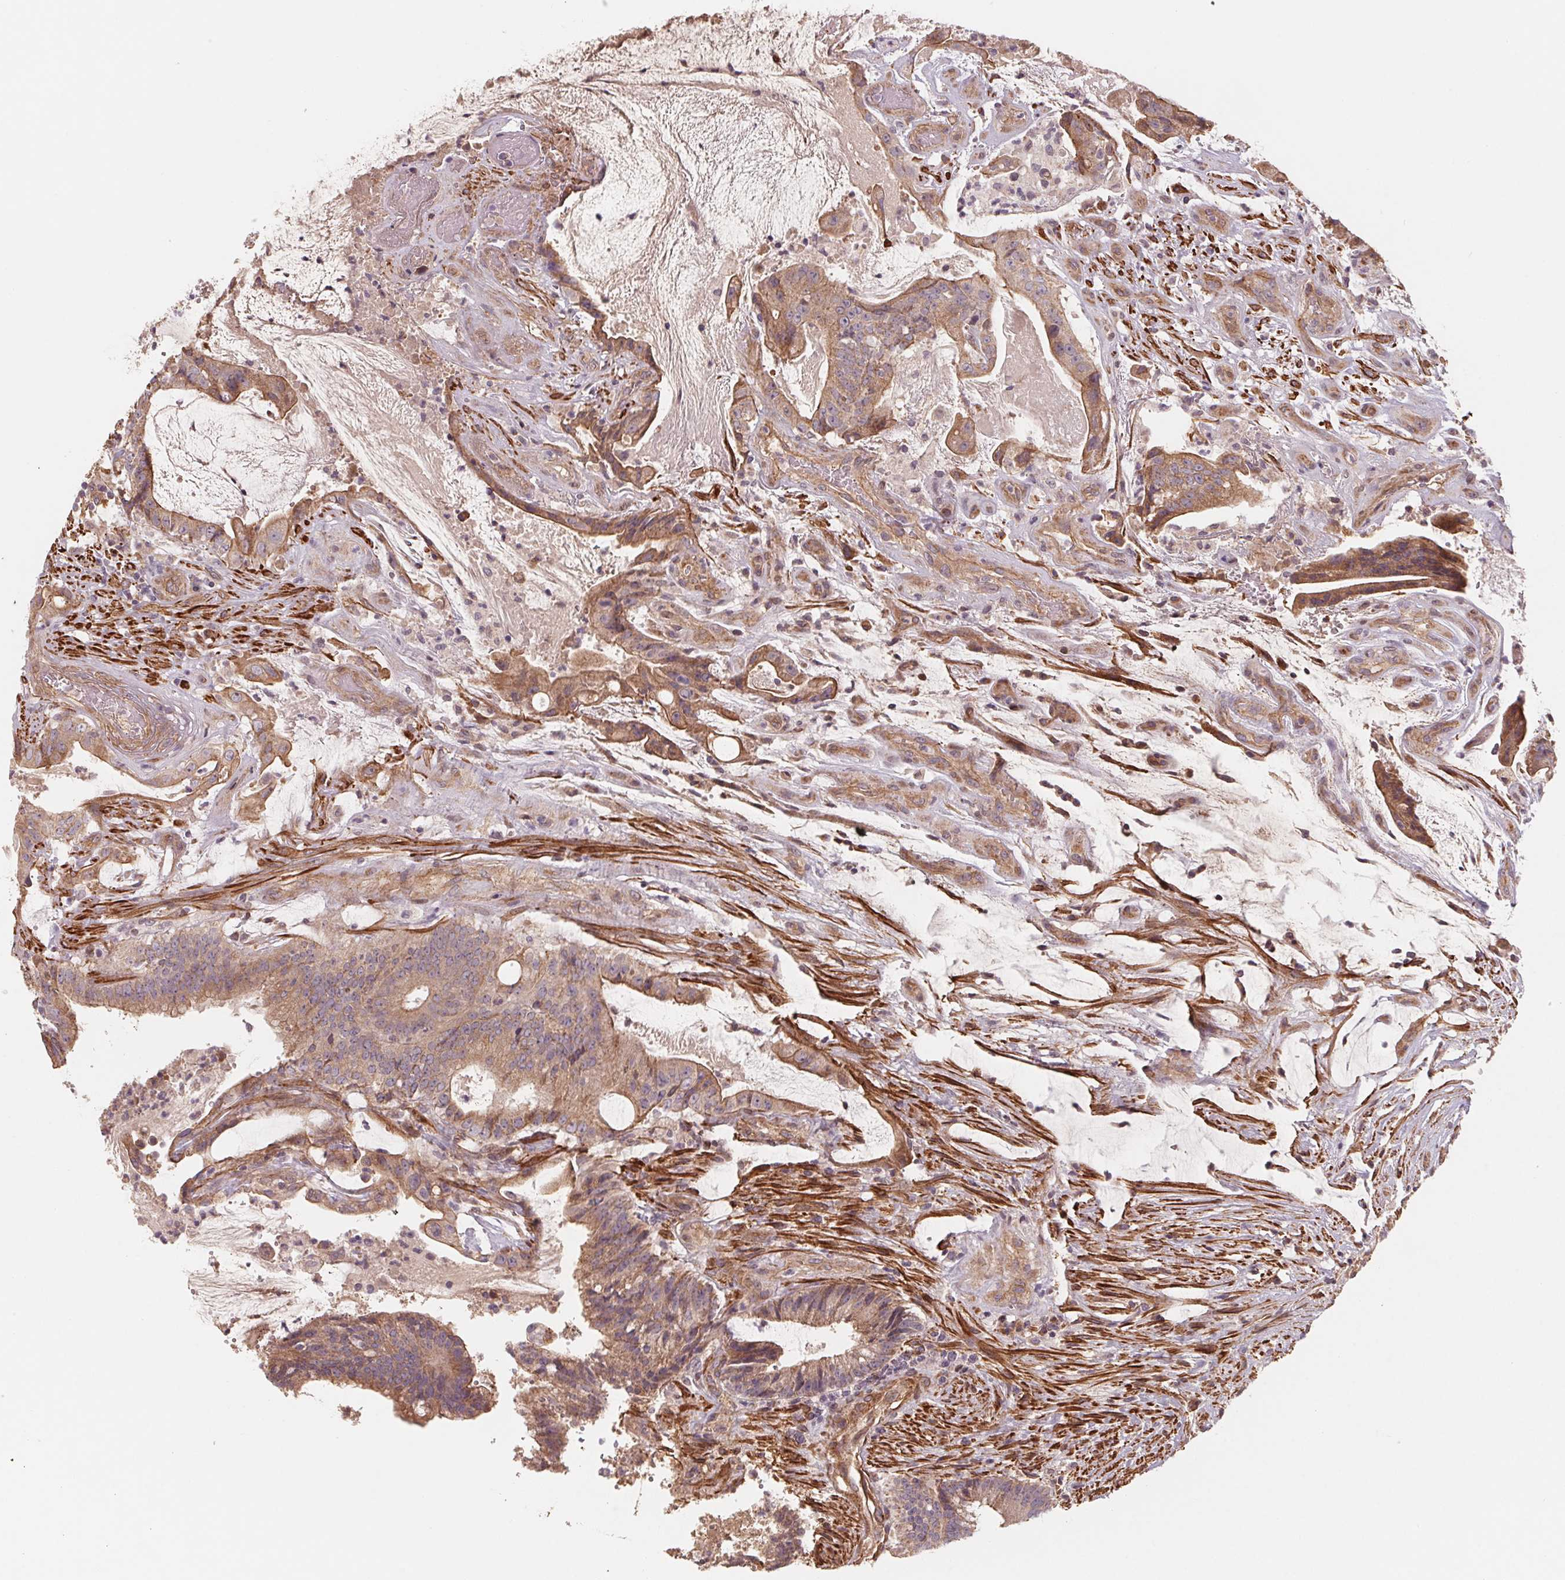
{"staining": {"intensity": "weak", "quantity": ">75%", "location": "cytoplasmic/membranous"}, "tissue": "colorectal cancer", "cell_type": "Tumor cells", "image_type": "cancer", "snomed": [{"axis": "morphology", "description": "Adenocarcinoma, NOS"}, {"axis": "topography", "description": "Colon"}], "caption": "Adenocarcinoma (colorectal) stained with a brown dye shows weak cytoplasmic/membranous positive staining in about >75% of tumor cells.", "gene": "CCDC112", "patient": {"sex": "female", "age": 43}}